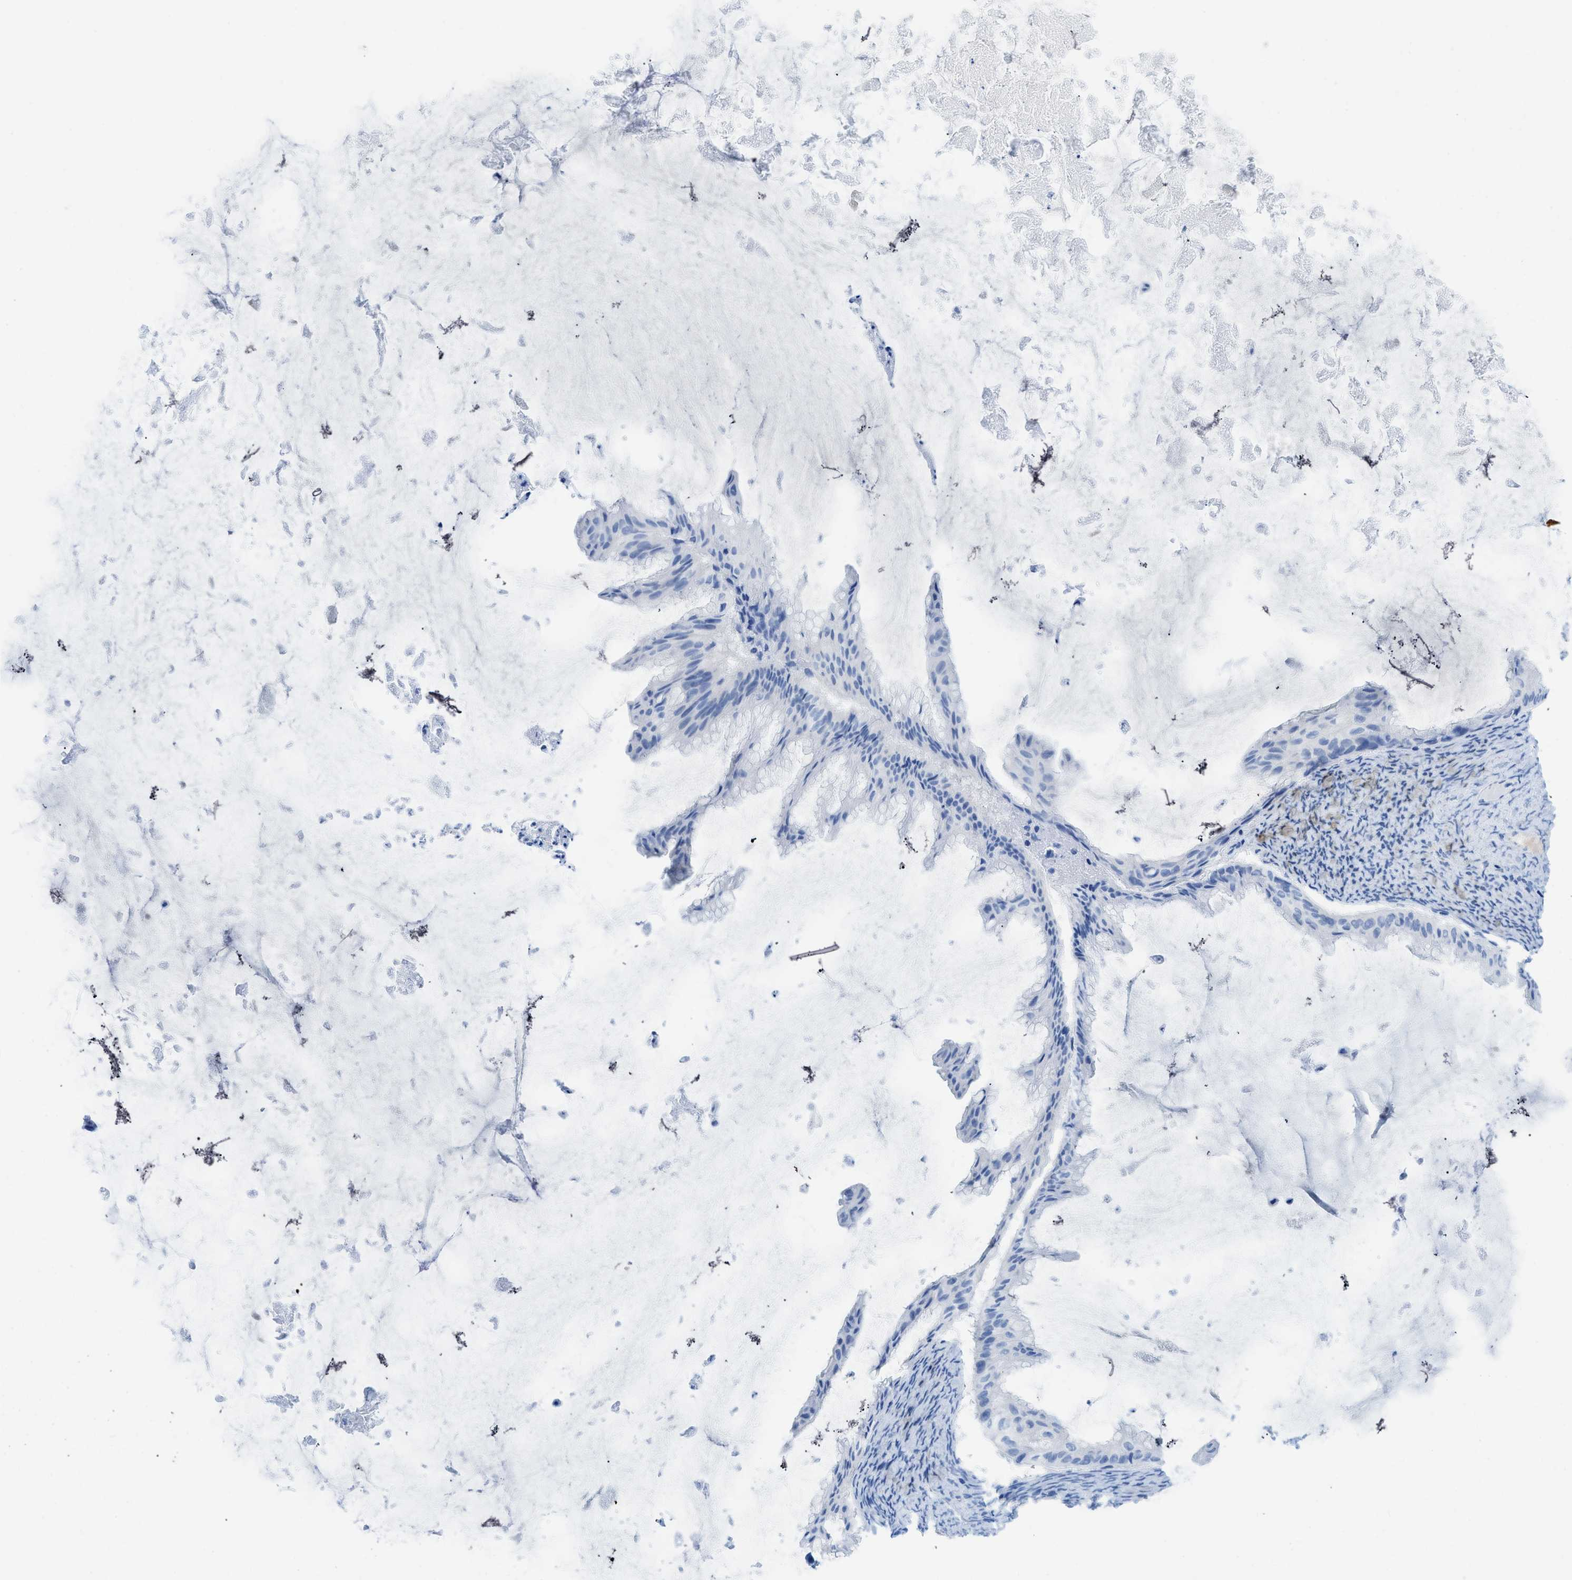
{"staining": {"intensity": "negative", "quantity": "none", "location": "none"}, "tissue": "ovarian cancer", "cell_type": "Tumor cells", "image_type": "cancer", "snomed": [{"axis": "morphology", "description": "Cystadenocarcinoma, mucinous, NOS"}, {"axis": "topography", "description": "Ovary"}], "caption": "An immunohistochemistry (IHC) histopathology image of mucinous cystadenocarcinoma (ovarian) is shown. There is no staining in tumor cells of mucinous cystadenocarcinoma (ovarian).", "gene": "COL3A1", "patient": {"sex": "female", "age": 61}}